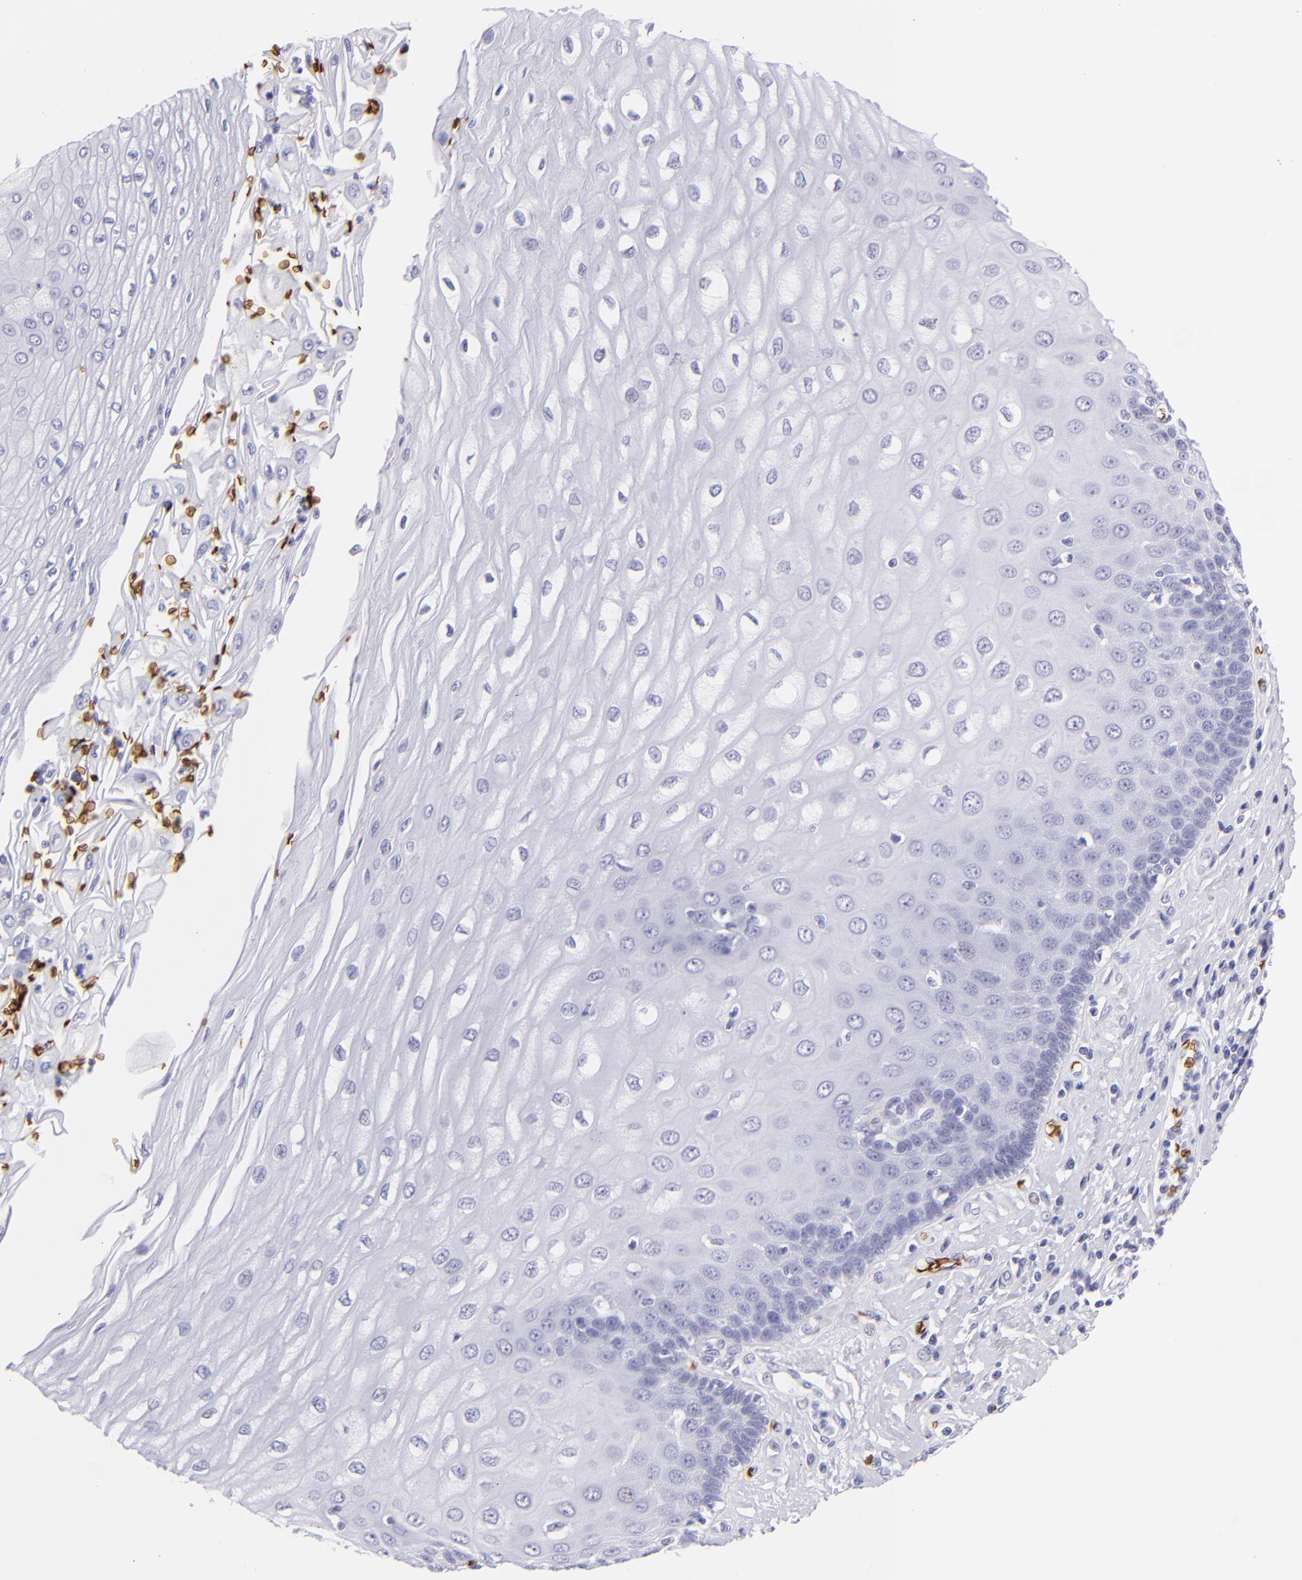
{"staining": {"intensity": "negative", "quantity": "none", "location": "none"}, "tissue": "esophagus", "cell_type": "Squamous epithelial cells", "image_type": "normal", "snomed": [{"axis": "morphology", "description": "Normal tissue, NOS"}, {"axis": "topography", "description": "Esophagus"}], "caption": "Squamous epithelial cells show no significant staining in unremarkable esophagus. Nuclei are stained in blue.", "gene": "GYPA", "patient": {"sex": "male", "age": 62}}